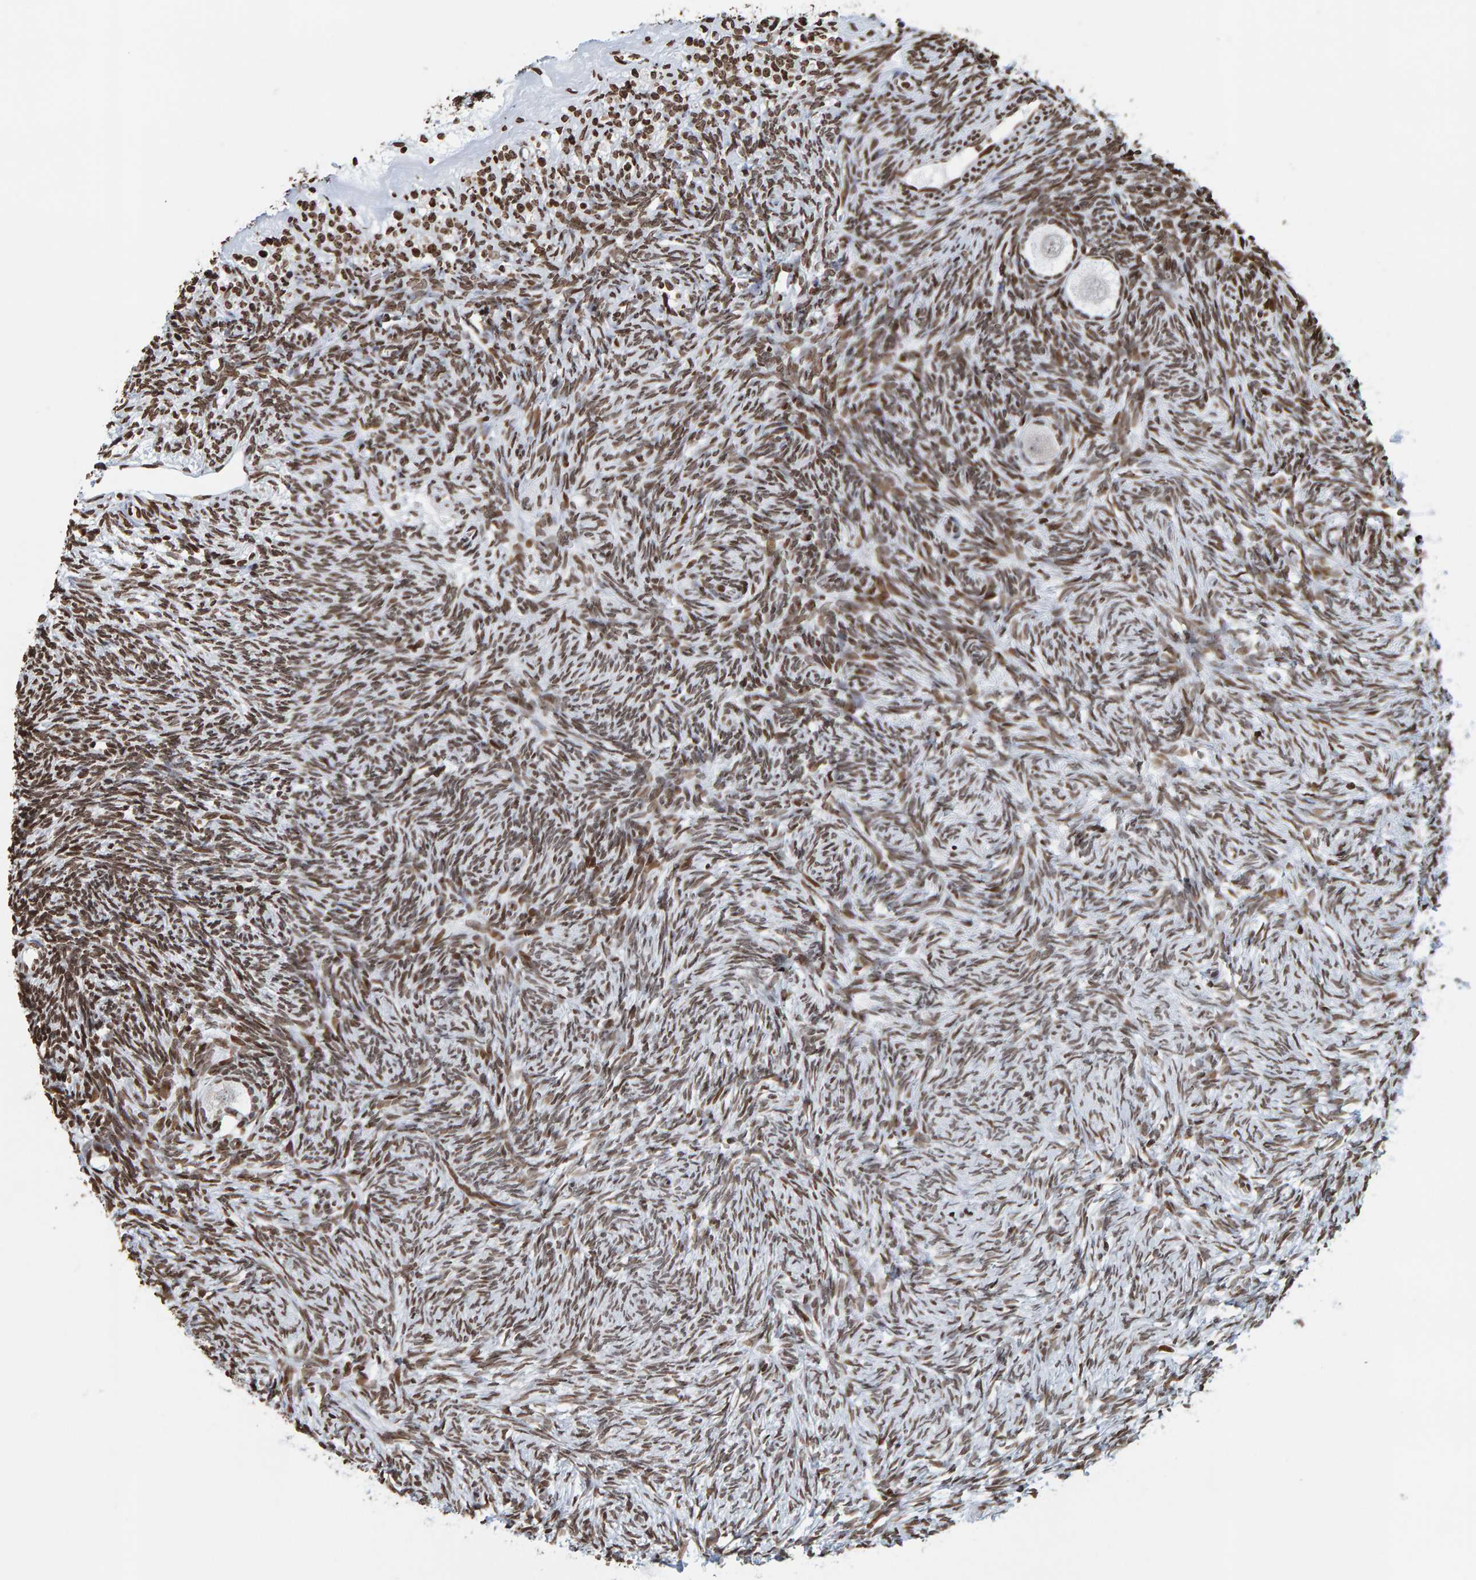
{"staining": {"intensity": "moderate", "quantity": ">75%", "location": "nuclear"}, "tissue": "ovary", "cell_type": "Follicle cells", "image_type": "normal", "snomed": [{"axis": "morphology", "description": "Normal tissue, NOS"}, {"axis": "topography", "description": "Ovary"}], "caption": "Follicle cells demonstrate medium levels of moderate nuclear expression in about >75% of cells in normal human ovary. The protein of interest is stained brown, and the nuclei are stained in blue (DAB IHC with brightfield microscopy, high magnification).", "gene": "BRF2", "patient": {"sex": "female", "age": 34}}